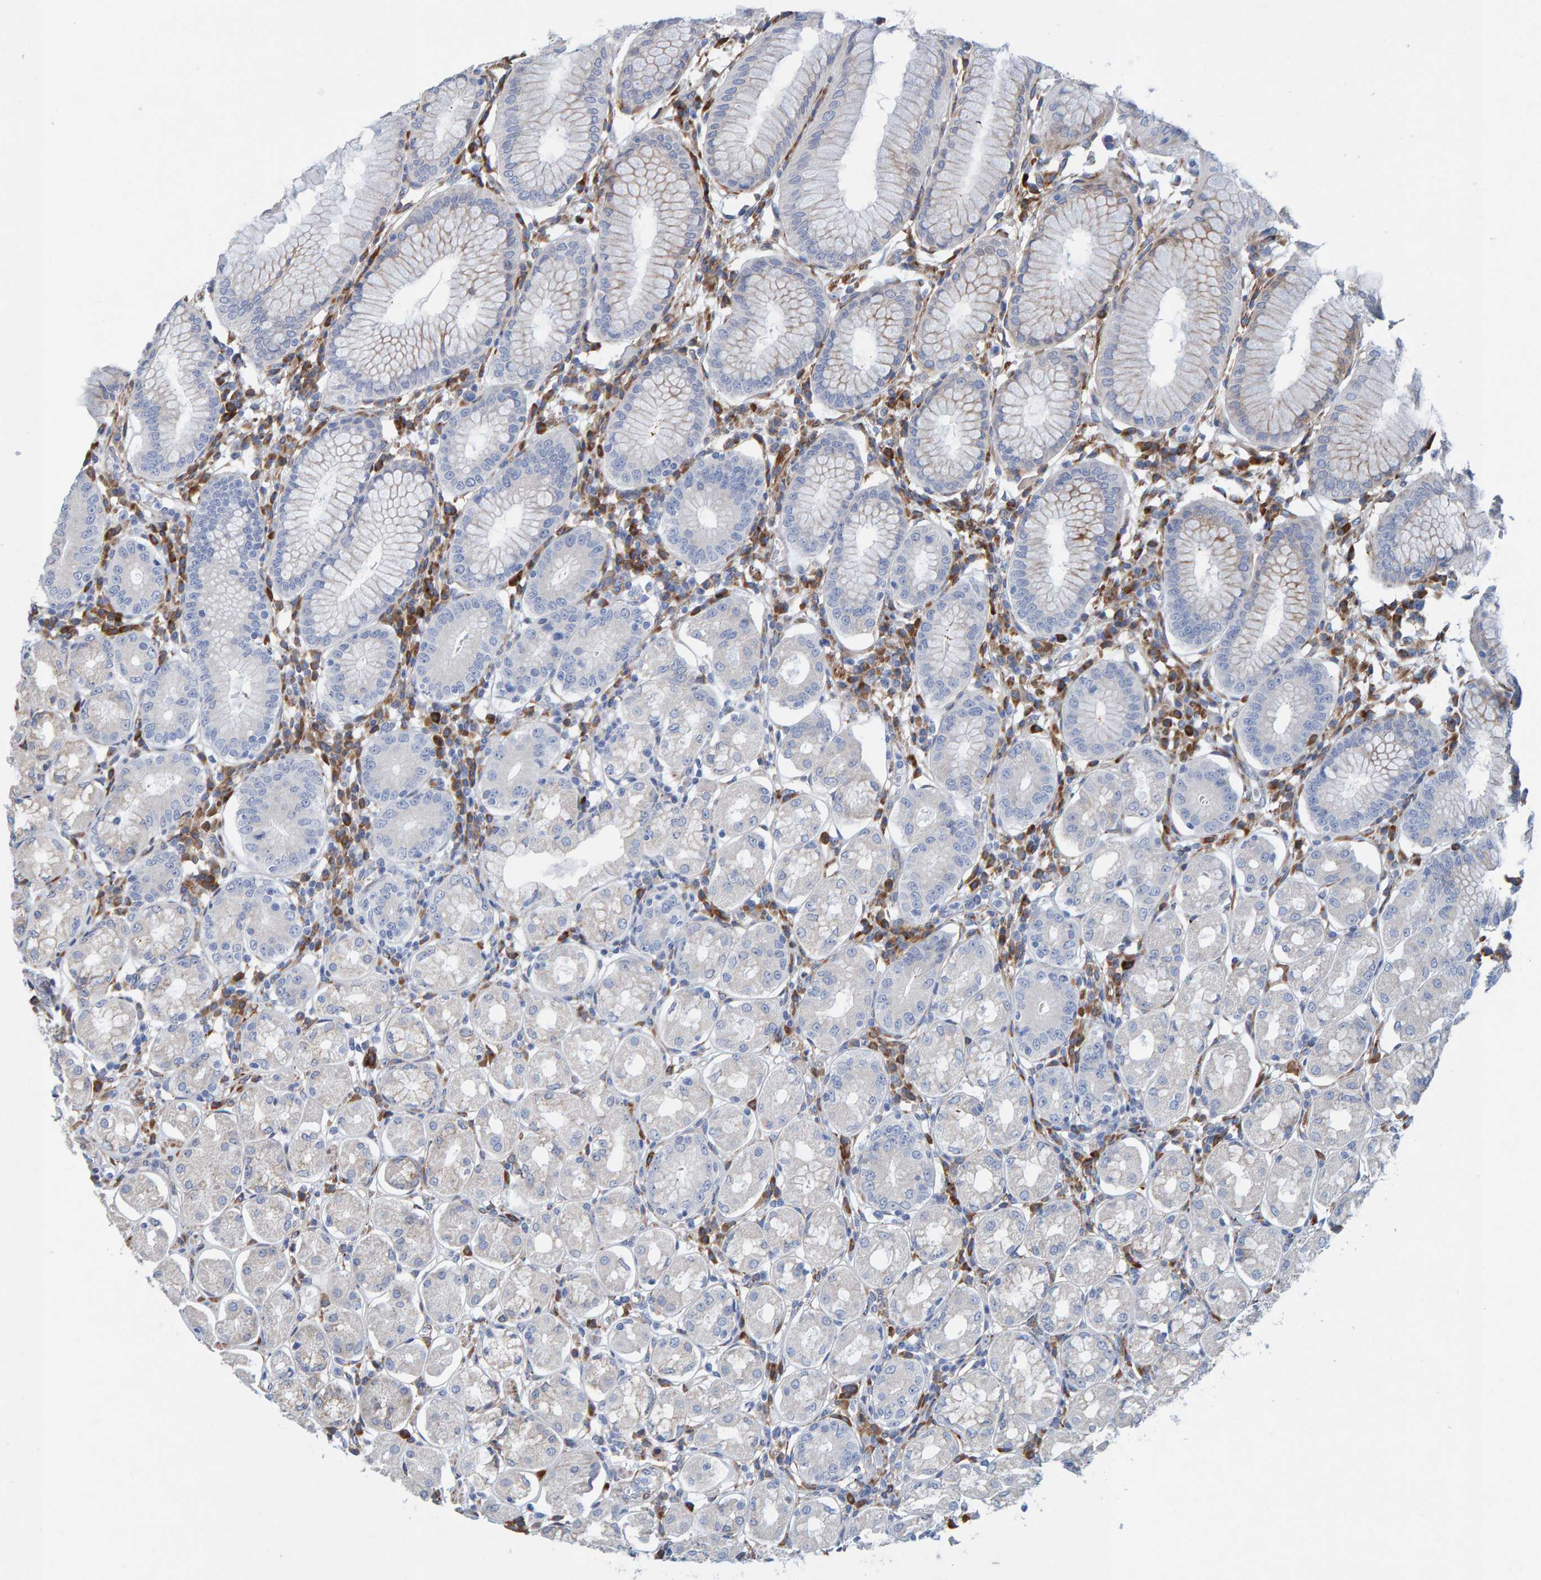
{"staining": {"intensity": "weak", "quantity": "25%-75%", "location": "cytoplasmic/membranous"}, "tissue": "stomach", "cell_type": "Glandular cells", "image_type": "normal", "snomed": [{"axis": "morphology", "description": "Normal tissue, NOS"}, {"axis": "topography", "description": "Stomach"}, {"axis": "topography", "description": "Stomach, lower"}], "caption": "A brown stain shows weak cytoplasmic/membranous staining of a protein in glandular cells of unremarkable stomach.", "gene": "MMP16", "patient": {"sex": "female", "age": 56}}